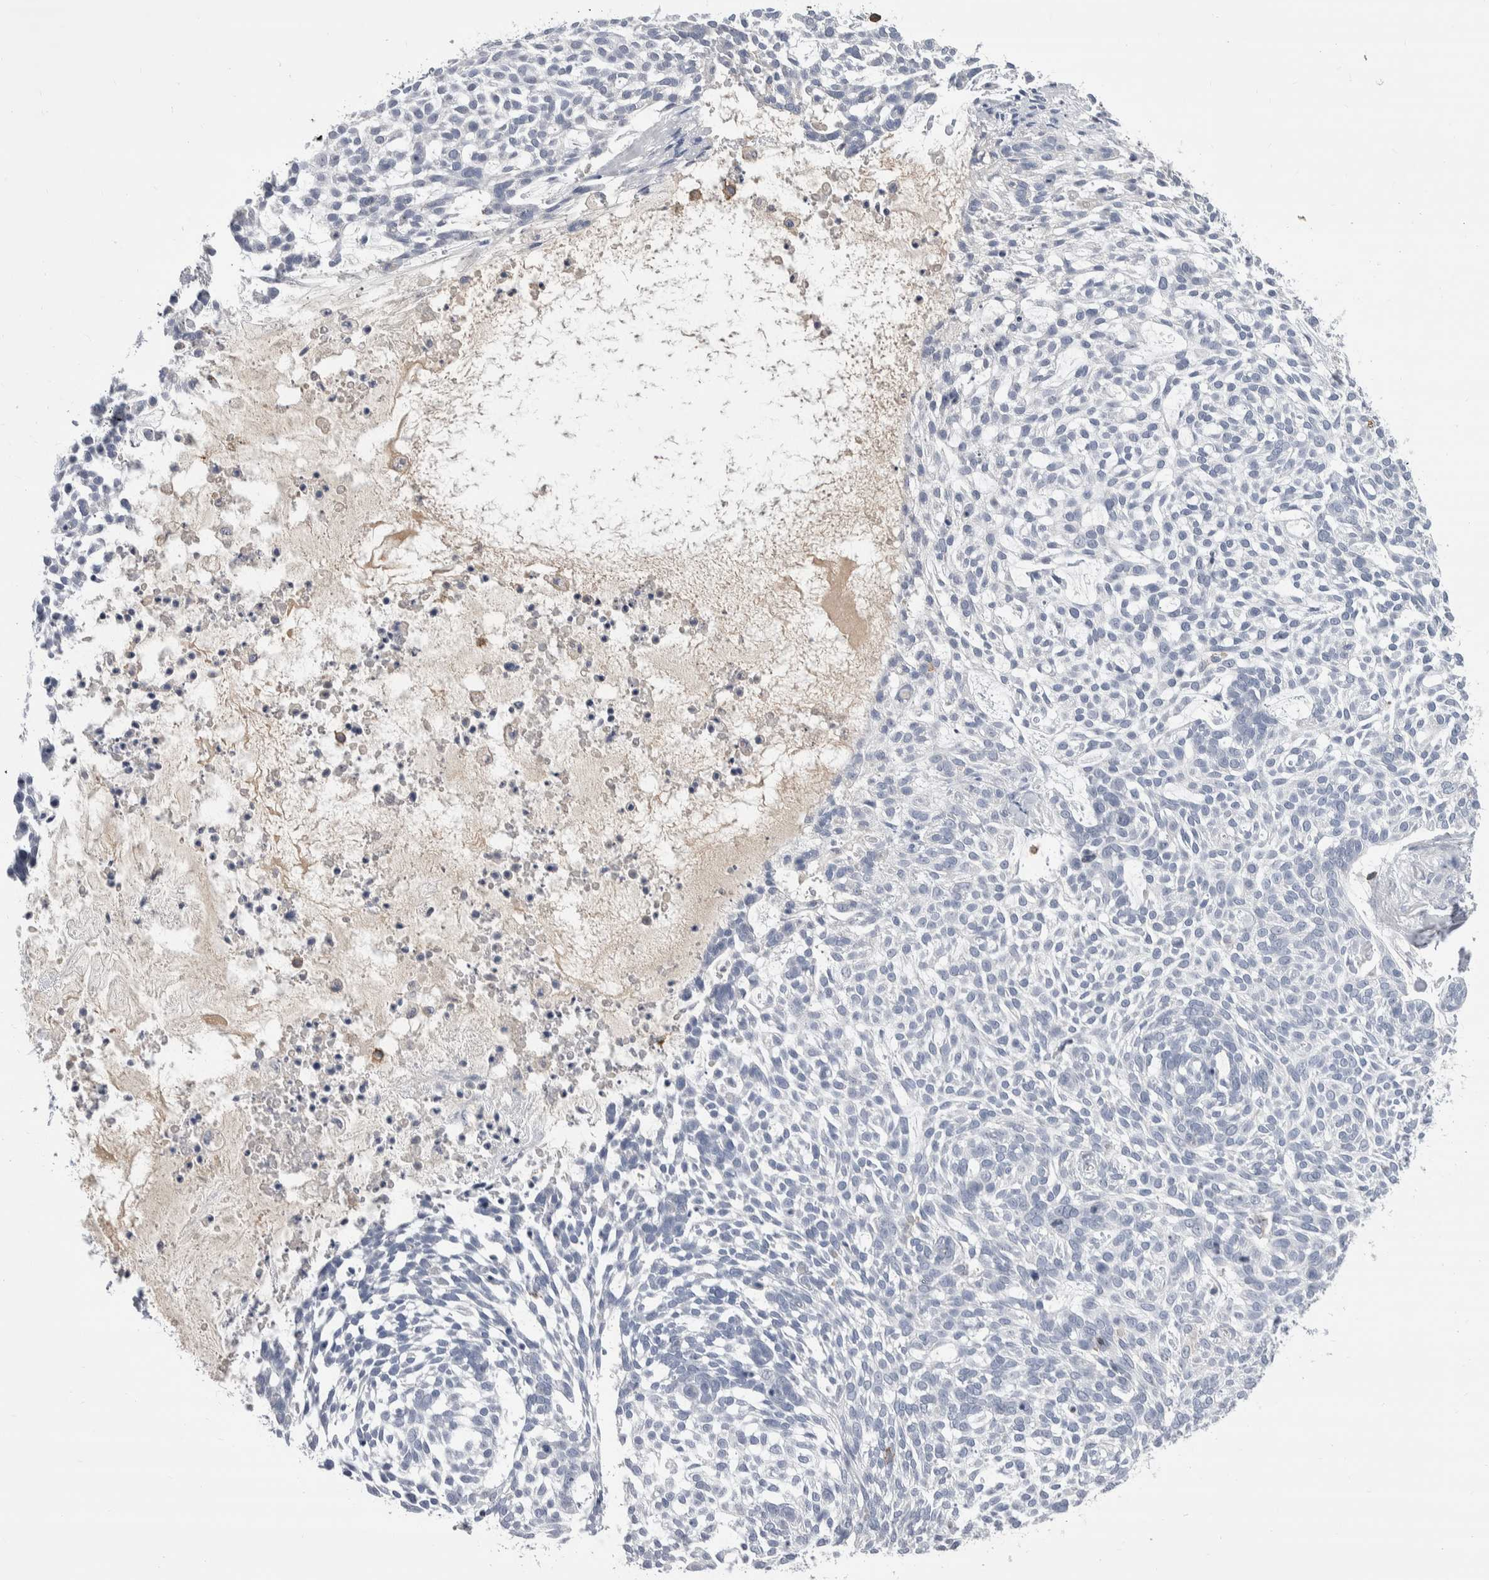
{"staining": {"intensity": "negative", "quantity": "none", "location": "none"}, "tissue": "skin cancer", "cell_type": "Tumor cells", "image_type": "cancer", "snomed": [{"axis": "morphology", "description": "Basal cell carcinoma"}, {"axis": "topography", "description": "Skin"}], "caption": "DAB (3,3'-diaminobenzidine) immunohistochemical staining of skin cancer (basal cell carcinoma) exhibits no significant staining in tumor cells.", "gene": "CEP295NL", "patient": {"sex": "female", "age": 64}}